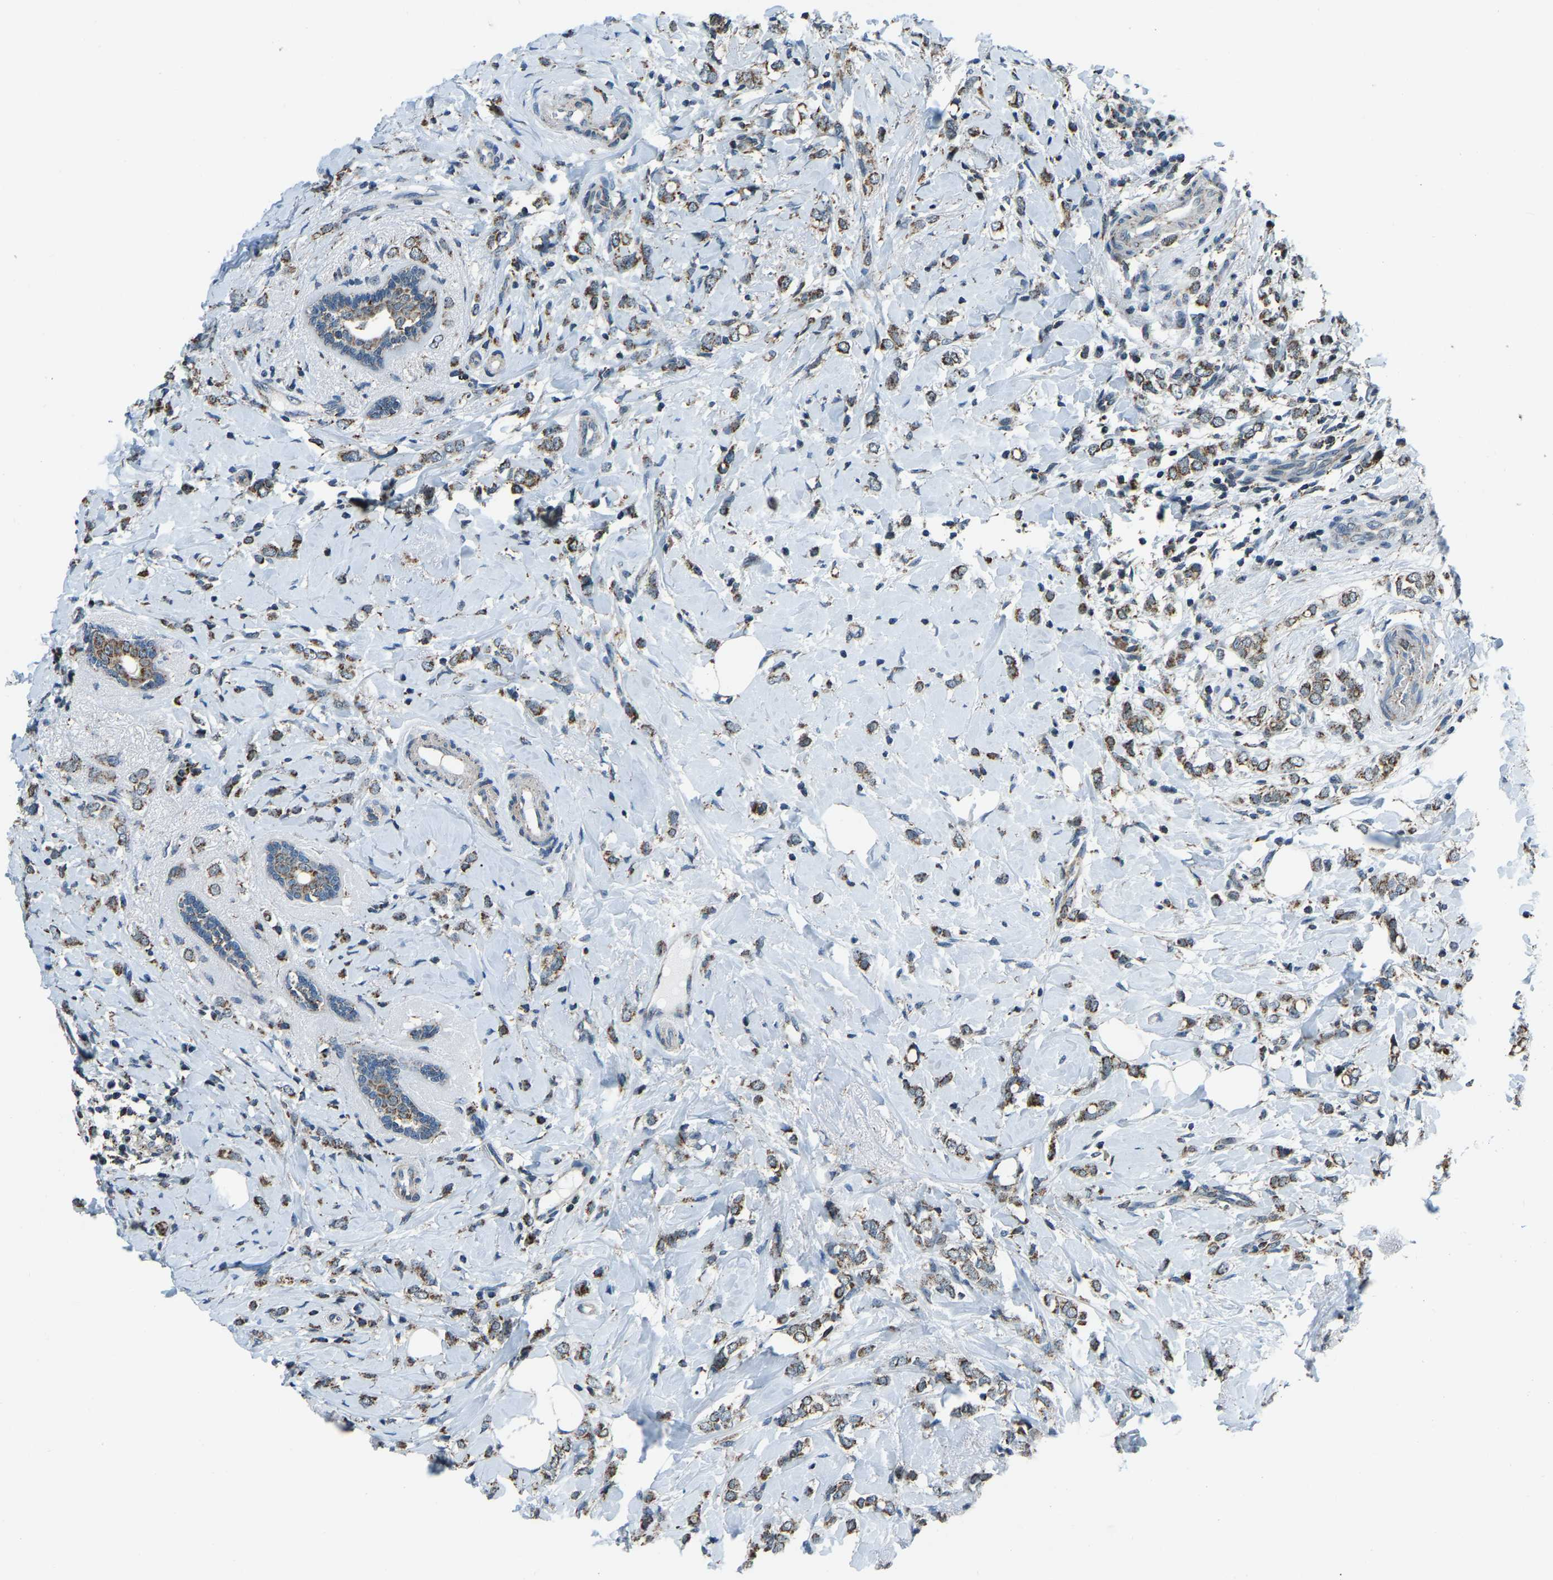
{"staining": {"intensity": "moderate", "quantity": ">75%", "location": "cytoplasmic/membranous"}, "tissue": "breast cancer", "cell_type": "Tumor cells", "image_type": "cancer", "snomed": [{"axis": "morphology", "description": "Normal tissue, NOS"}, {"axis": "morphology", "description": "Lobular carcinoma"}, {"axis": "topography", "description": "Breast"}], "caption": "A brown stain labels moderate cytoplasmic/membranous positivity of a protein in breast cancer (lobular carcinoma) tumor cells.", "gene": "RBM33", "patient": {"sex": "female", "age": 47}}